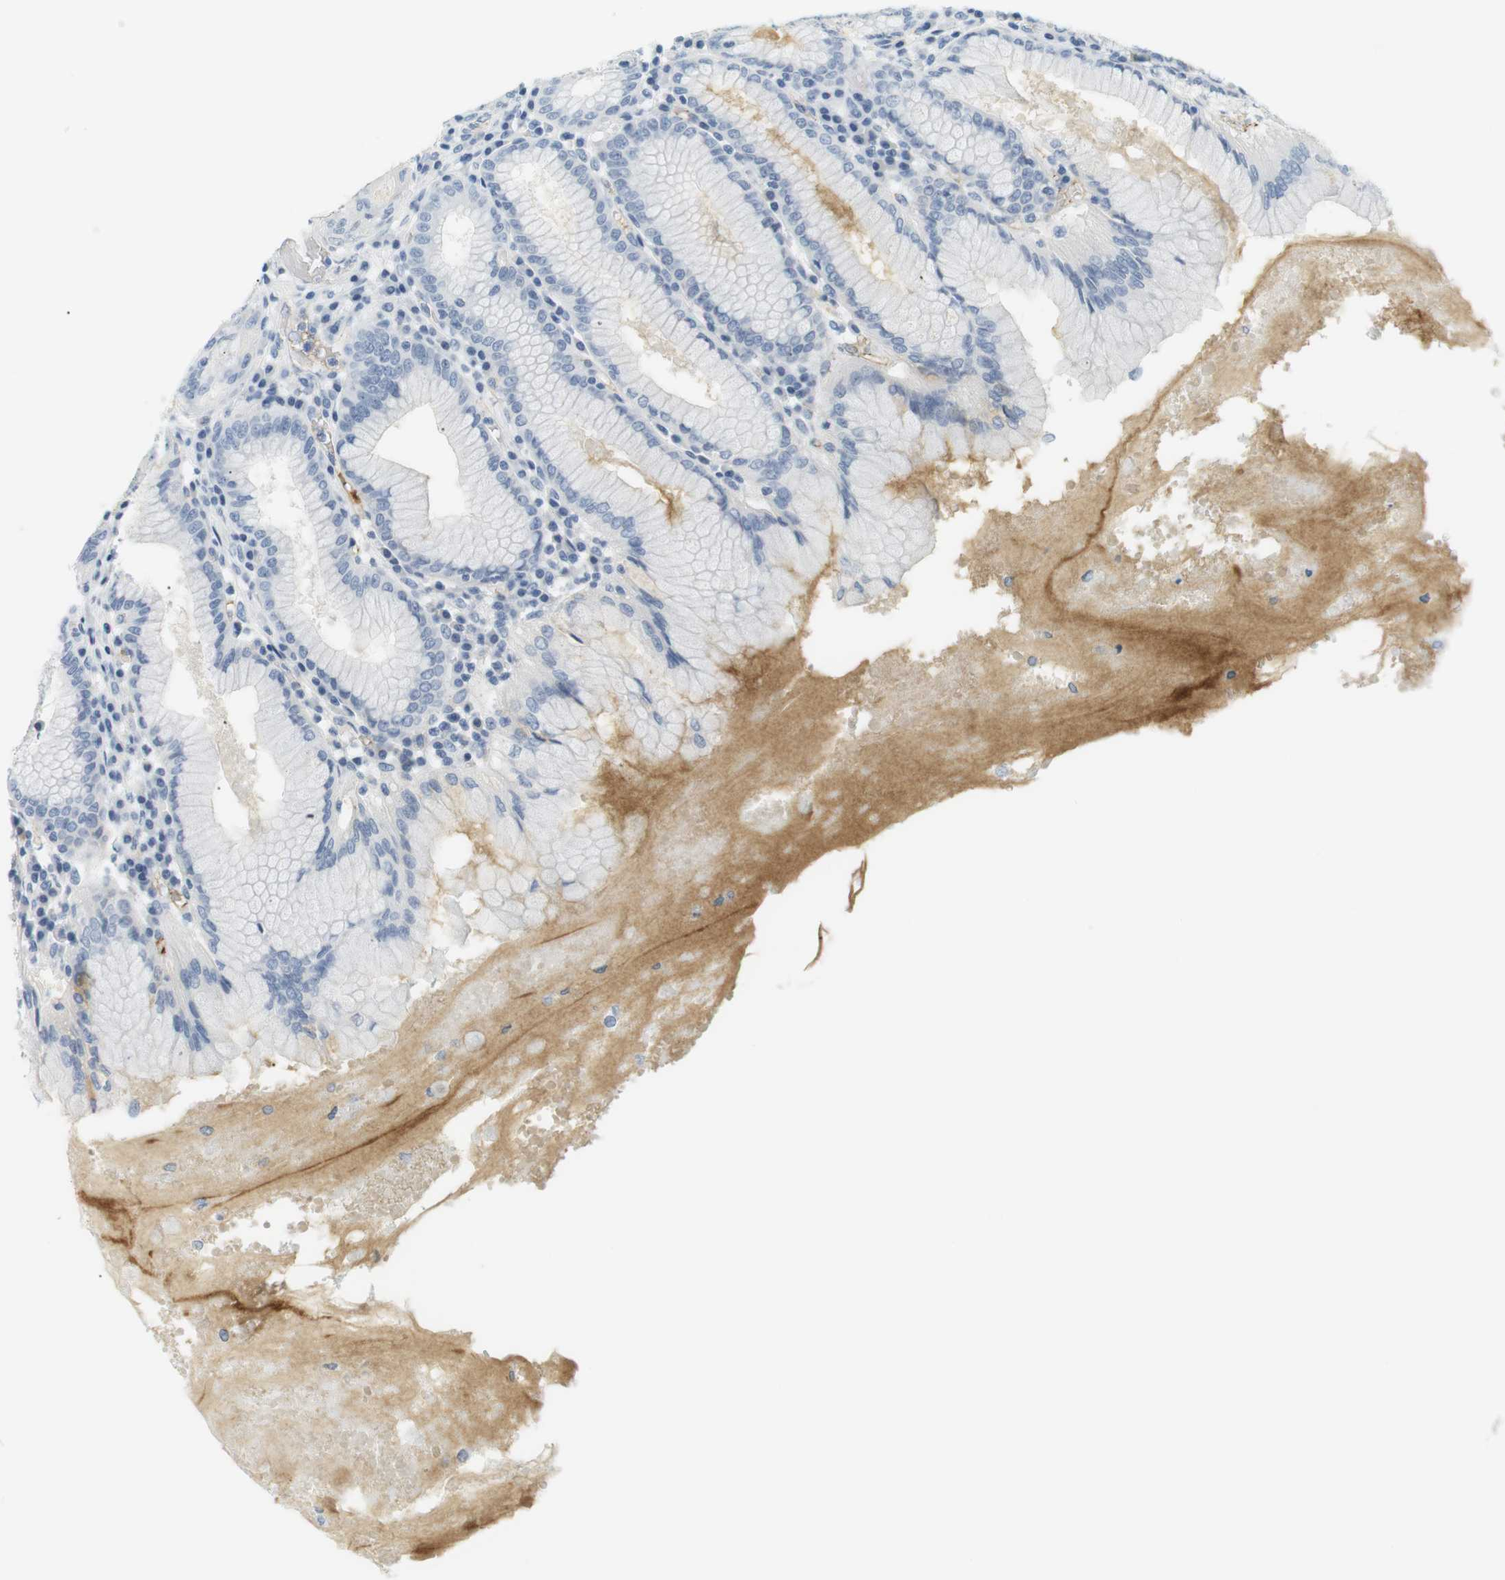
{"staining": {"intensity": "negative", "quantity": "none", "location": "none"}, "tissue": "stomach", "cell_type": "Glandular cells", "image_type": "normal", "snomed": [{"axis": "morphology", "description": "Normal tissue, NOS"}, {"axis": "topography", "description": "Stomach"}, {"axis": "topography", "description": "Stomach, lower"}], "caption": "Immunohistochemical staining of unremarkable stomach demonstrates no significant positivity in glandular cells. Brightfield microscopy of immunohistochemistry stained with DAB (brown) and hematoxylin (blue), captured at high magnification.", "gene": "APOB", "patient": {"sex": "female", "age": 56}}